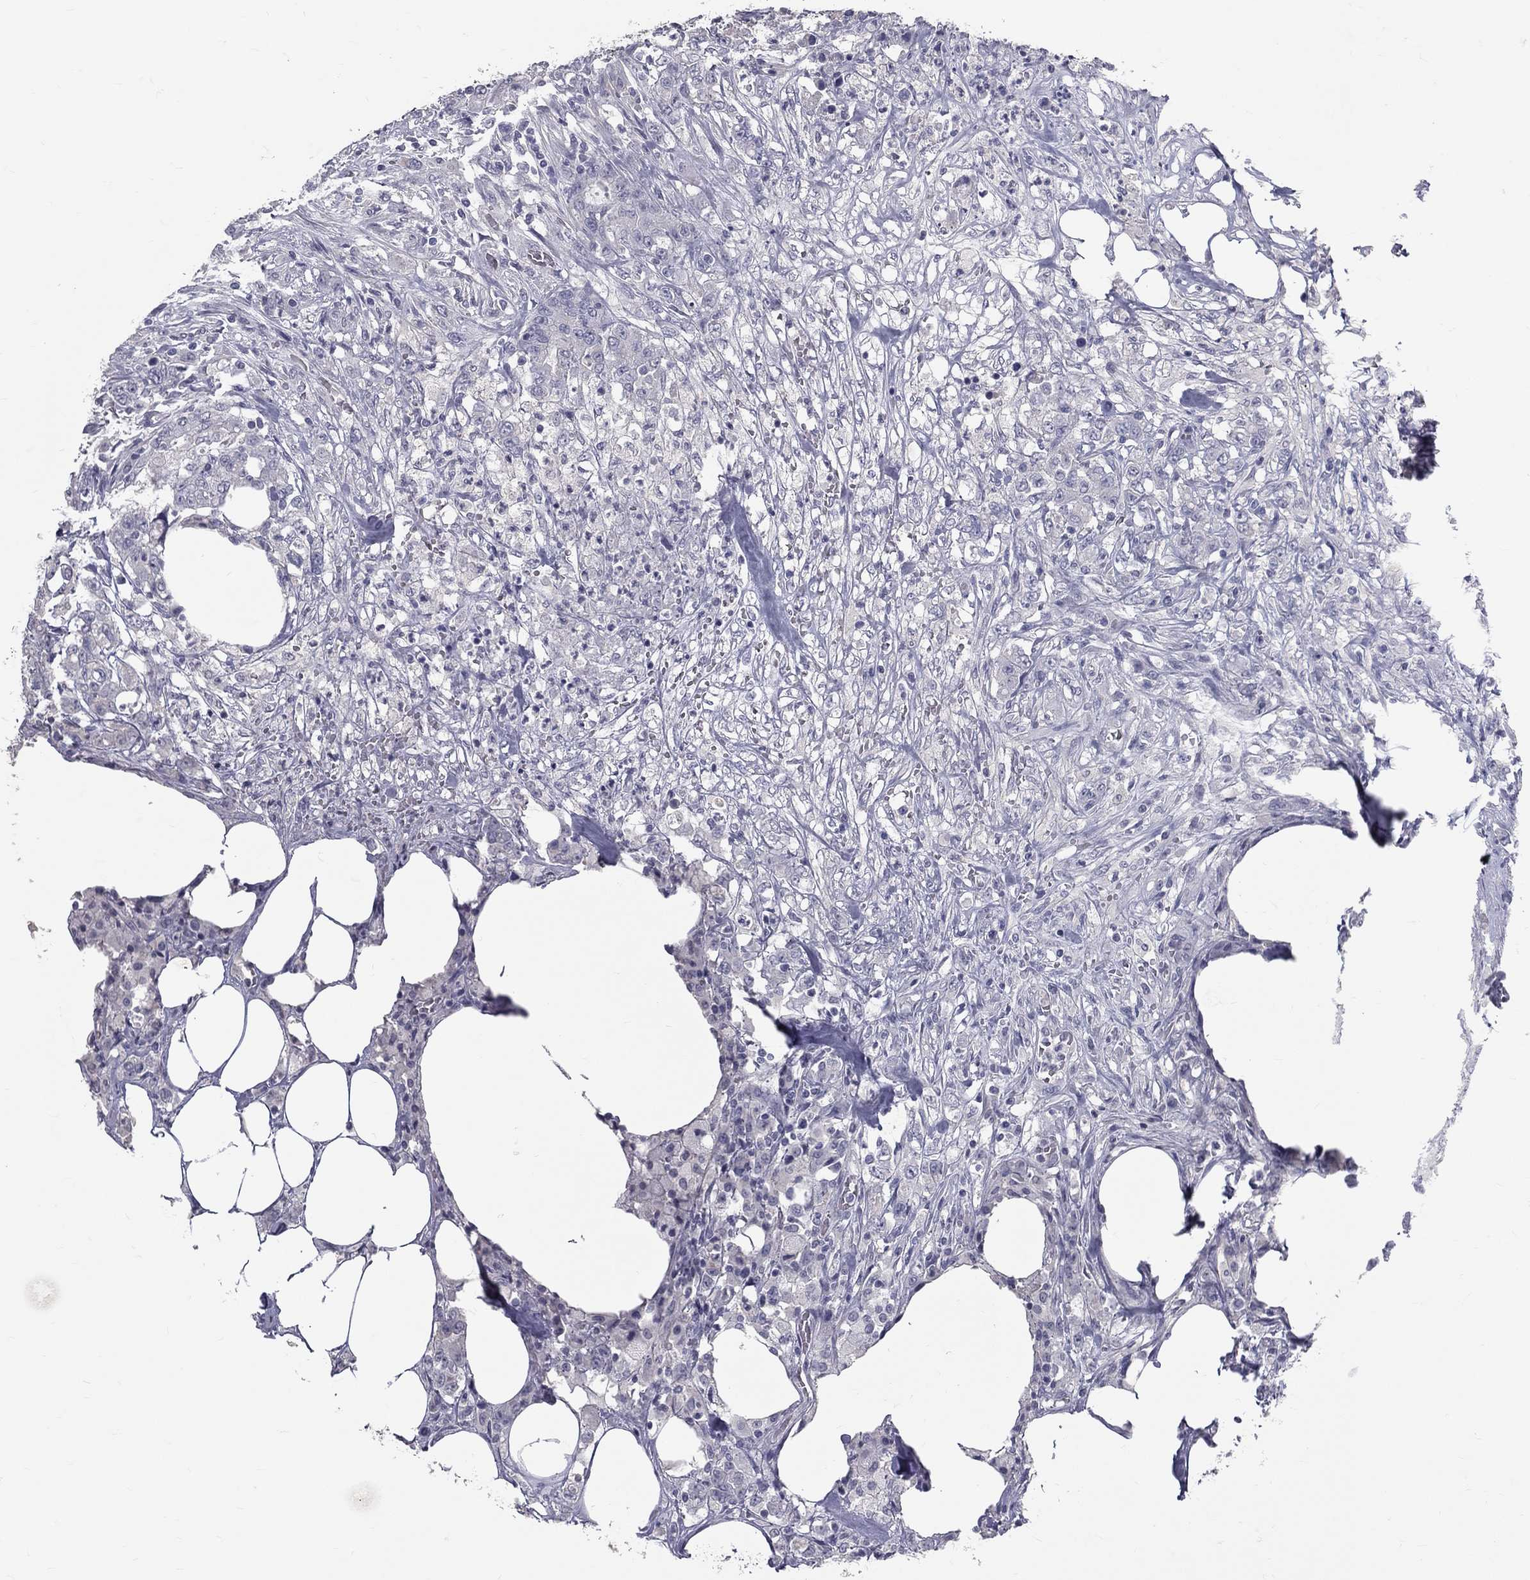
{"staining": {"intensity": "negative", "quantity": "none", "location": "none"}, "tissue": "colorectal cancer", "cell_type": "Tumor cells", "image_type": "cancer", "snomed": [{"axis": "morphology", "description": "Adenocarcinoma, NOS"}, {"axis": "topography", "description": "Colon"}], "caption": "Colorectal cancer (adenocarcinoma) was stained to show a protein in brown. There is no significant positivity in tumor cells. (DAB immunohistochemistry with hematoxylin counter stain).", "gene": "TFPI2", "patient": {"sex": "female", "age": 48}}